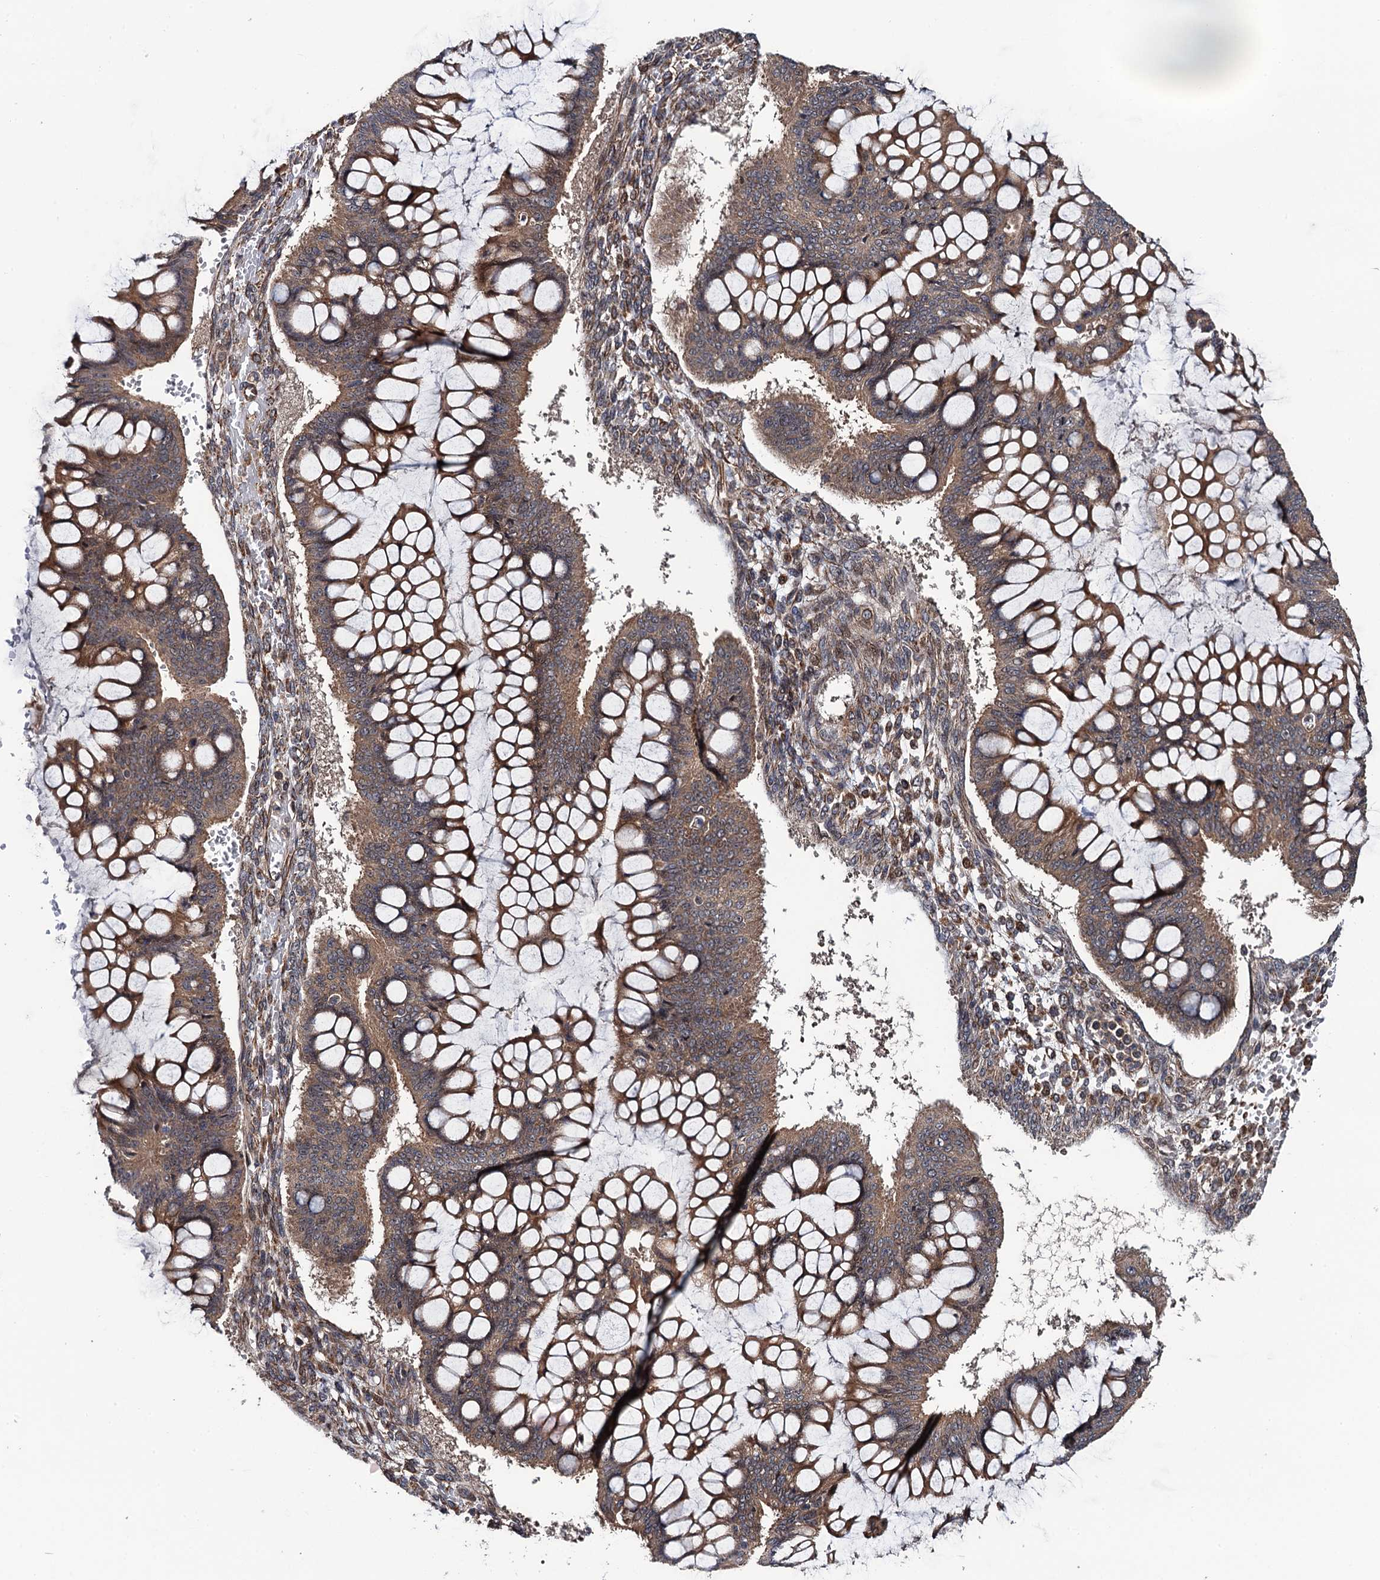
{"staining": {"intensity": "moderate", "quantity": ">75%", "location": "cytoplasmic/membranous"}, "tissue": "ovarian cancer", "cell_type": "Tumor cells", "image_type": "cancer", "snomed": [{"axis": "morphology", "description": "Cystadenocarcinoma, mucinous, NOS"}, {"axis": "topography", "description": "Ovary"}], "caption": "Immunohistochemical staining of human ovarian cancer exhibits medium levels of moderate cytoplasmic/membranous positivity in about >75% of tumor cells.", "gene": "FSIP1", "patient": {"sex": "female", "age": 73}}